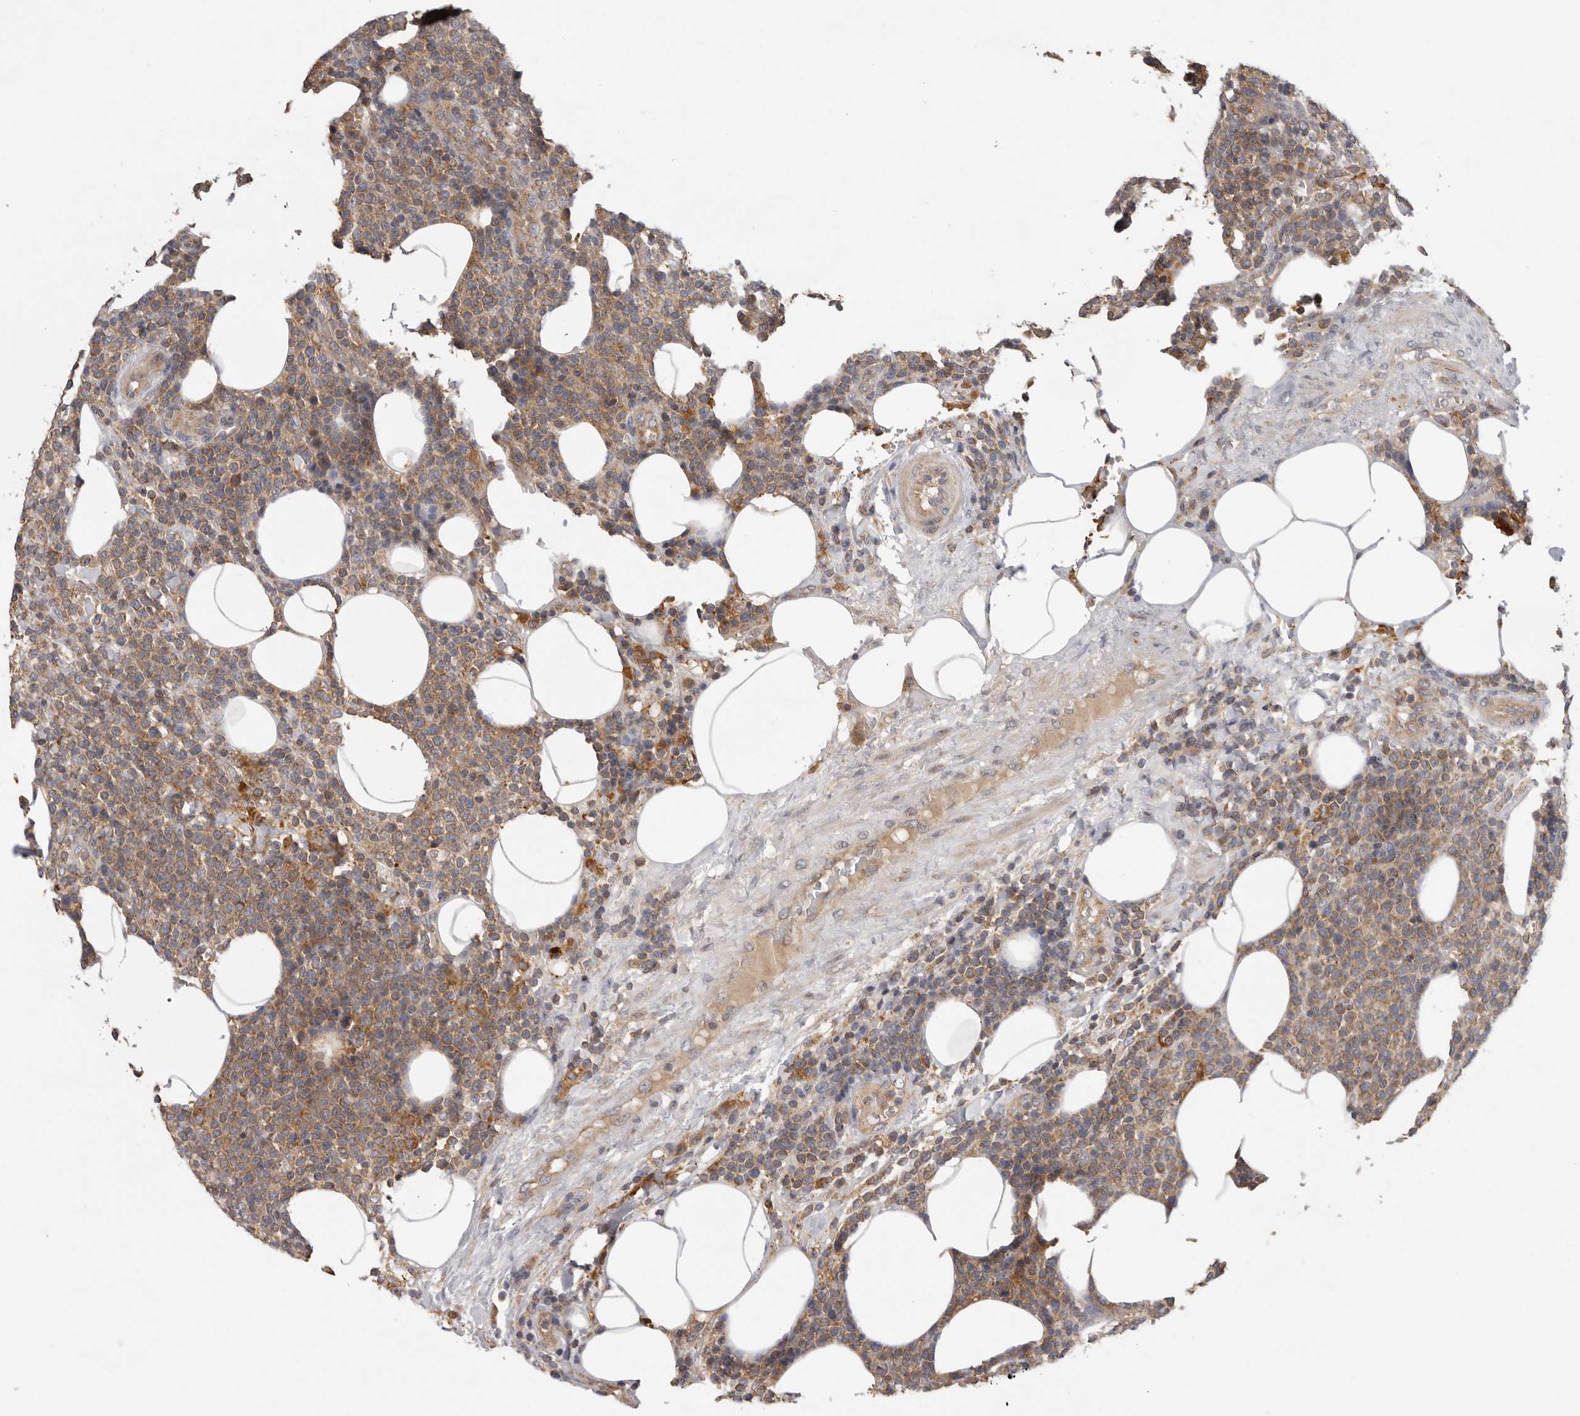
{"staining": {"intensity": "moderate", "quantity": ">75%", "location": "cytoplasmic/membranous"}, "tissue": "lymphoma", "cell_type": "Tumor cells", "image_type": "cancer", "snomed": [{"axis": "morphology", "description": "Malignant lymphoma, non-Hodgkin's type, High grade"}, {"axis": "topography", "description": "Lymph node"}], "caption": "A histopathology image of lymphoma stained for a protein shows moderate cytoplasmic/membranous brown staining in tumor cells. (DAB IHC, brown staining for protein, blue staining for nuclei).", "gene": "PPP1R42", "patient": {"sex": "male", "age": 61}}